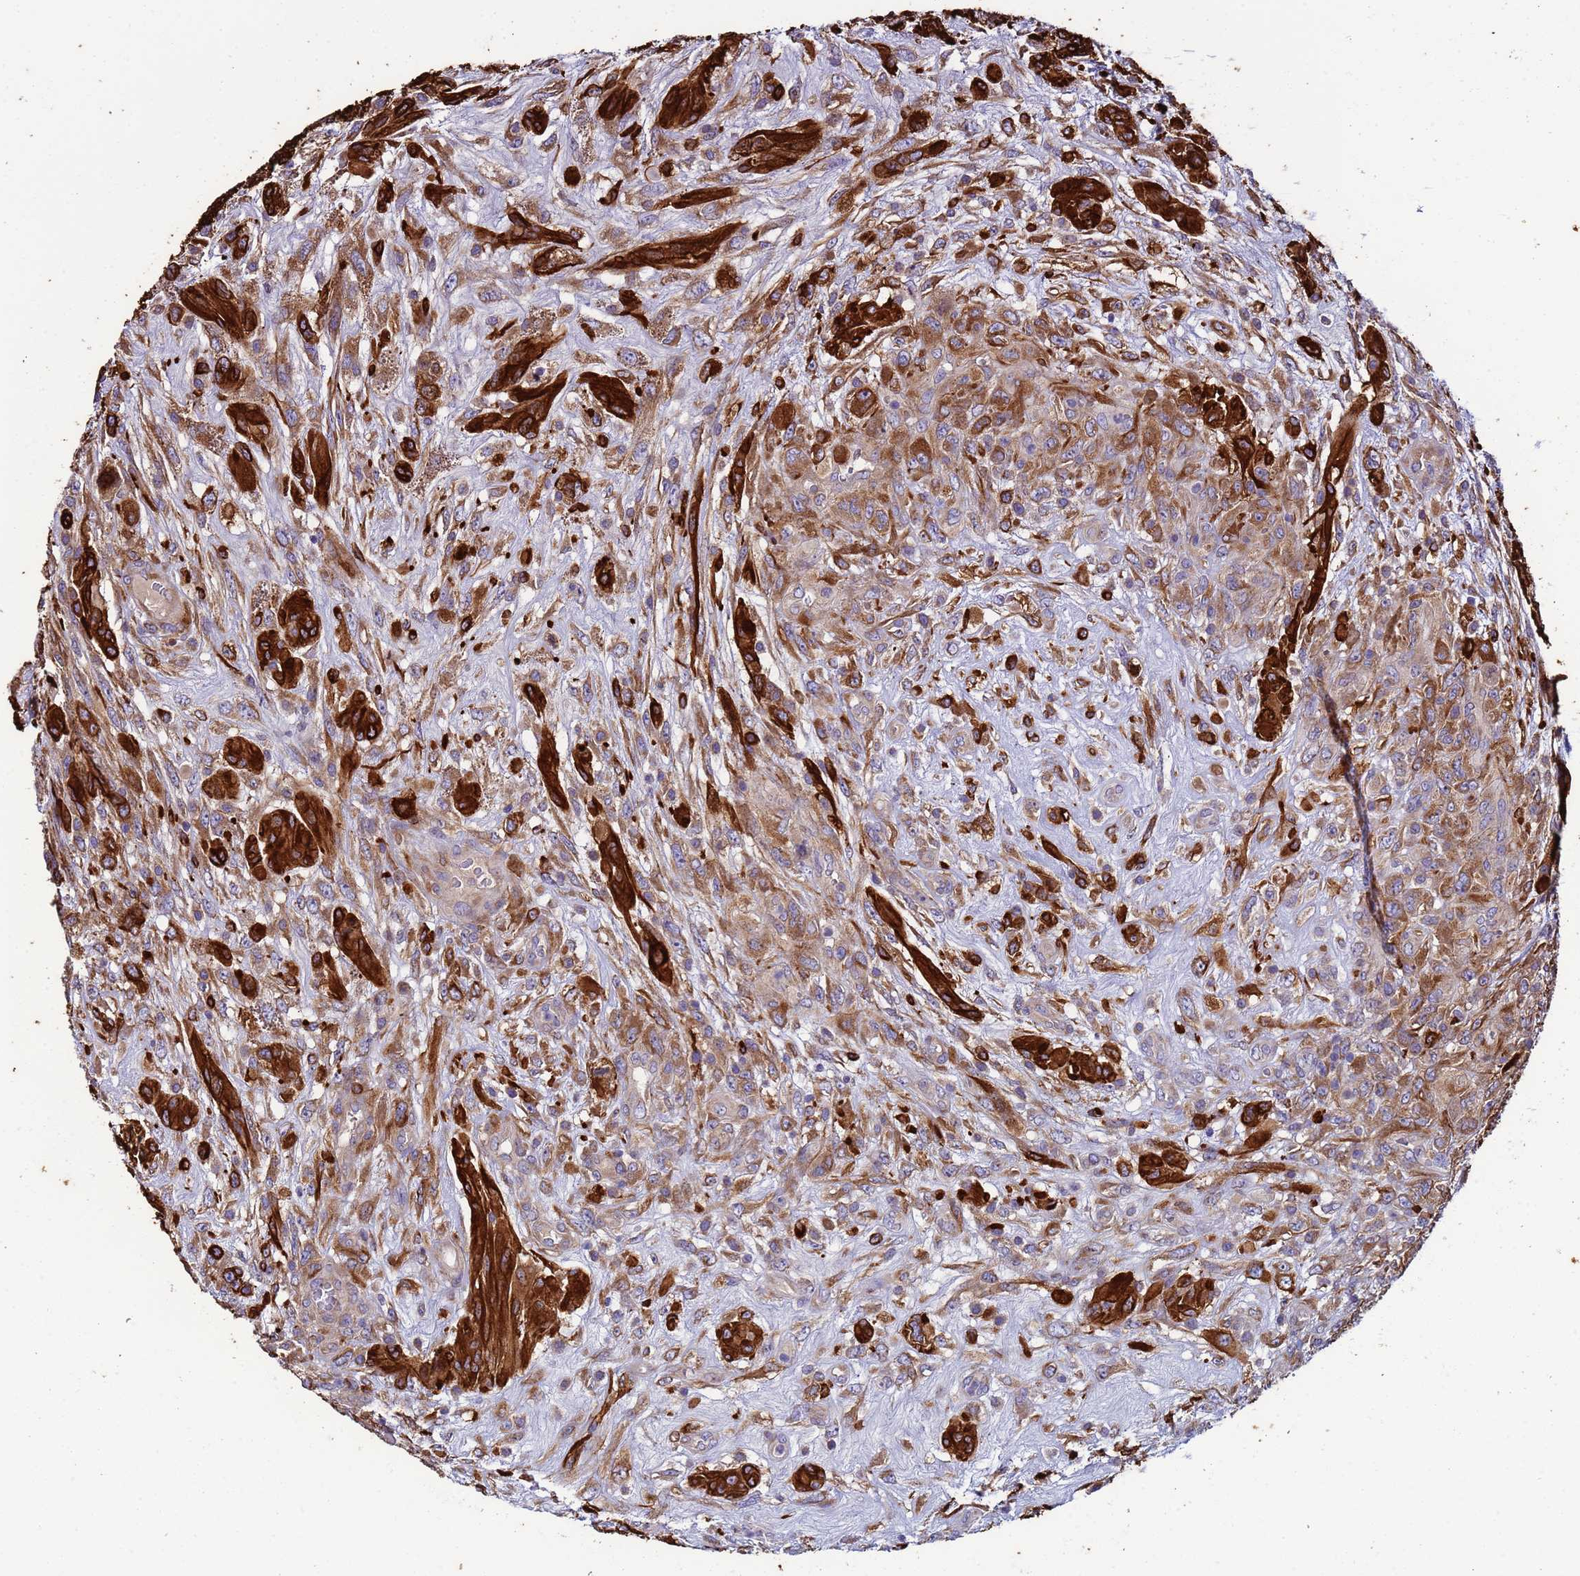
{"staining": {"intensity": "strong", "quantity": "25%-75%", "location": "cytoplasmic/membranous"}, "tissue": "glioma", "cell_type": "Tumor cells", "image_type": "cancer", "snomed": [{"axis": "morphology", "description": "Glioma, malignant, High grade"}, {"axis": "topography", "description": "Brain"}], "caption": "Brown immunohistochemical staining in glioma demonstrates strong cytoplasmic/membranous expression in about 25%-75% of tumor cells.", "gene": "PAQR7", "patient": {"sex": "male", "age": 61}}